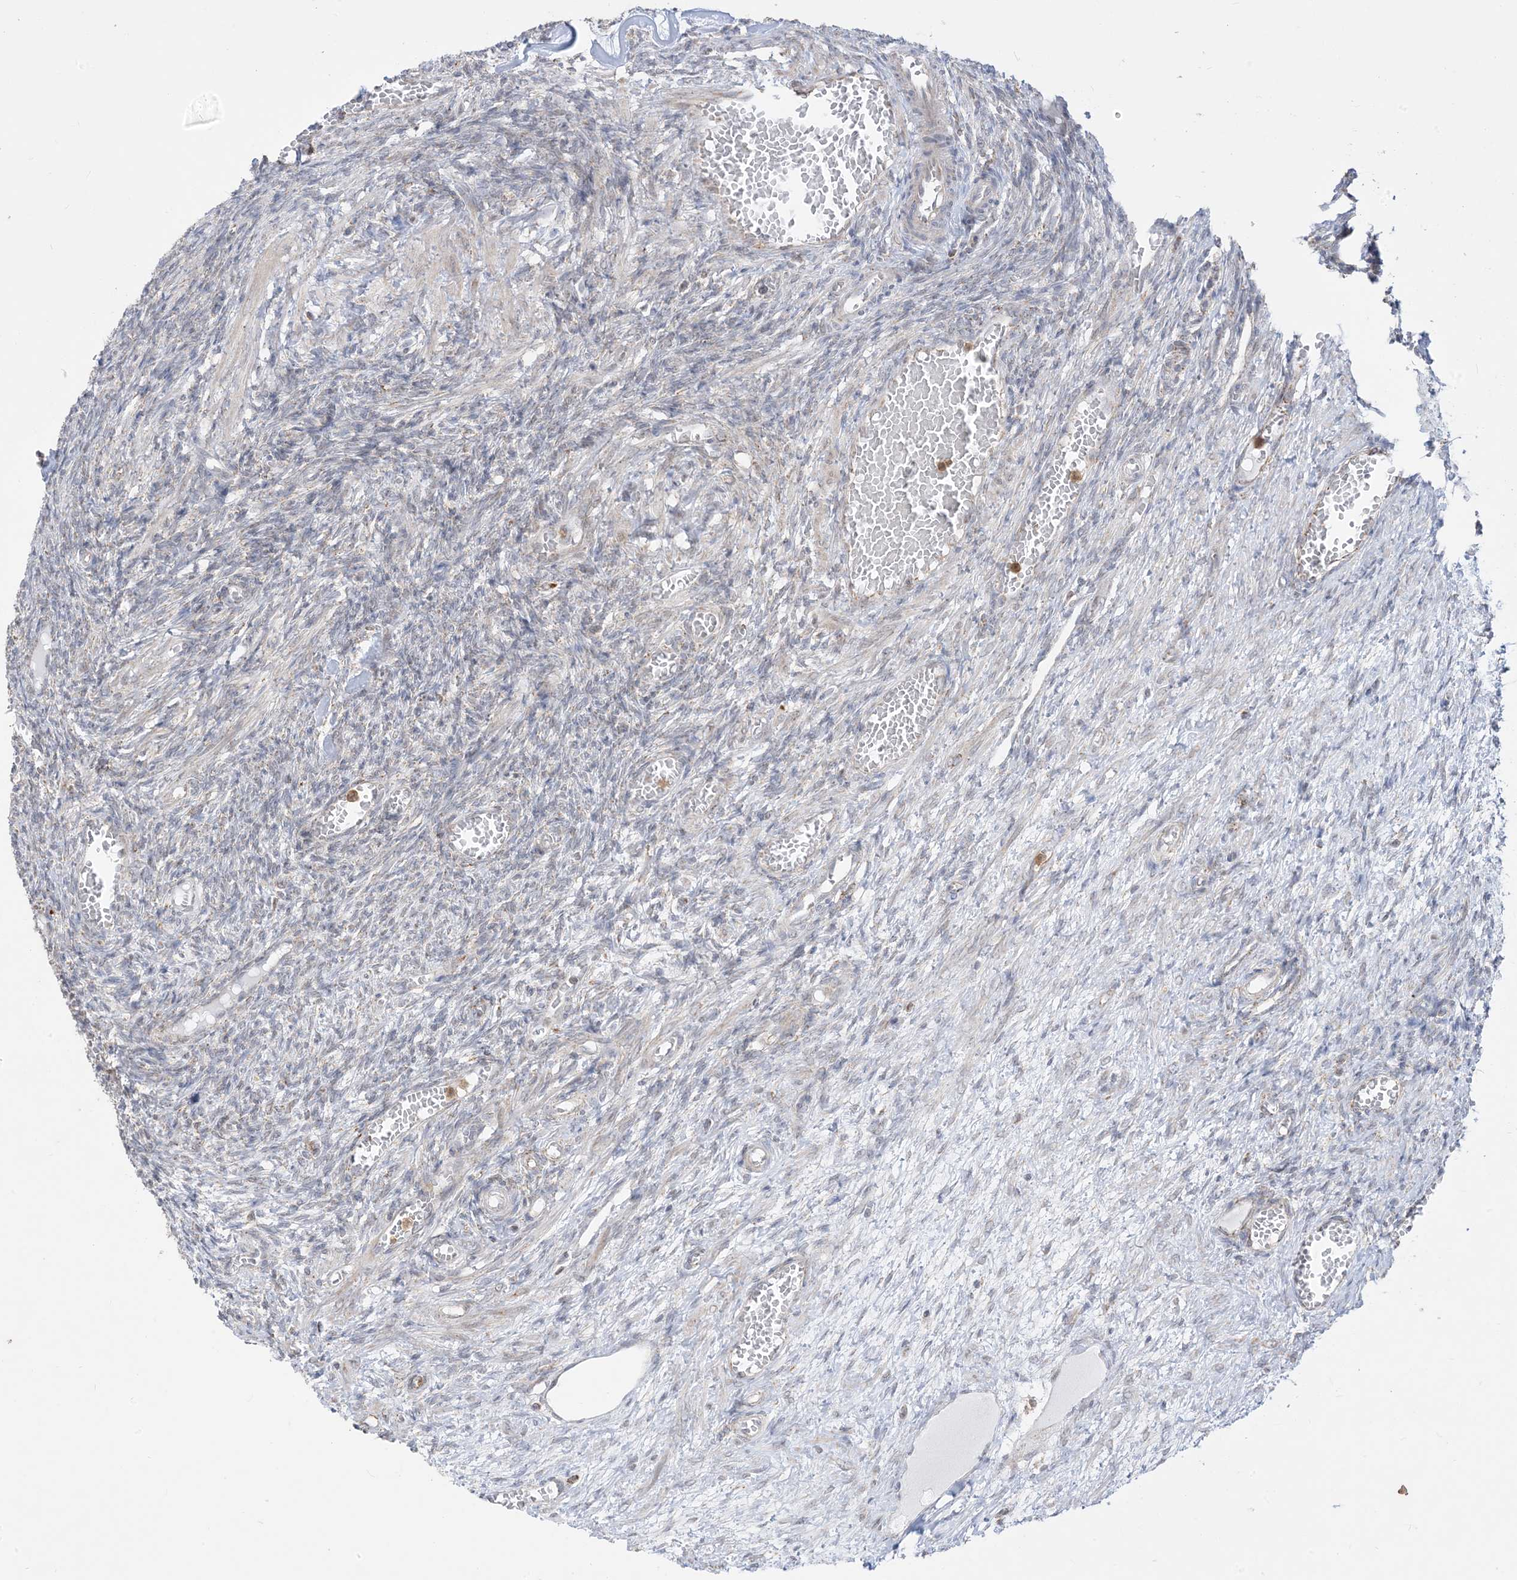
{"staining": {"intensity": "negative", "quantity": "none", "location": "none"}, "tissue": "ovary", "cell_type": "Ovarian stroma cells", "image_type": "normal", "snomed": [{"axis": "morphology", "description": "Normal tissue, NOS"}, {"axis": "topography", "description": "Ovary"}], "caption": "Image shows no protein staining in ovarian stroma cells of unremarkable ovary.", "gene": "KANSL3", "patient": {"sex": "female", "age": 27}}